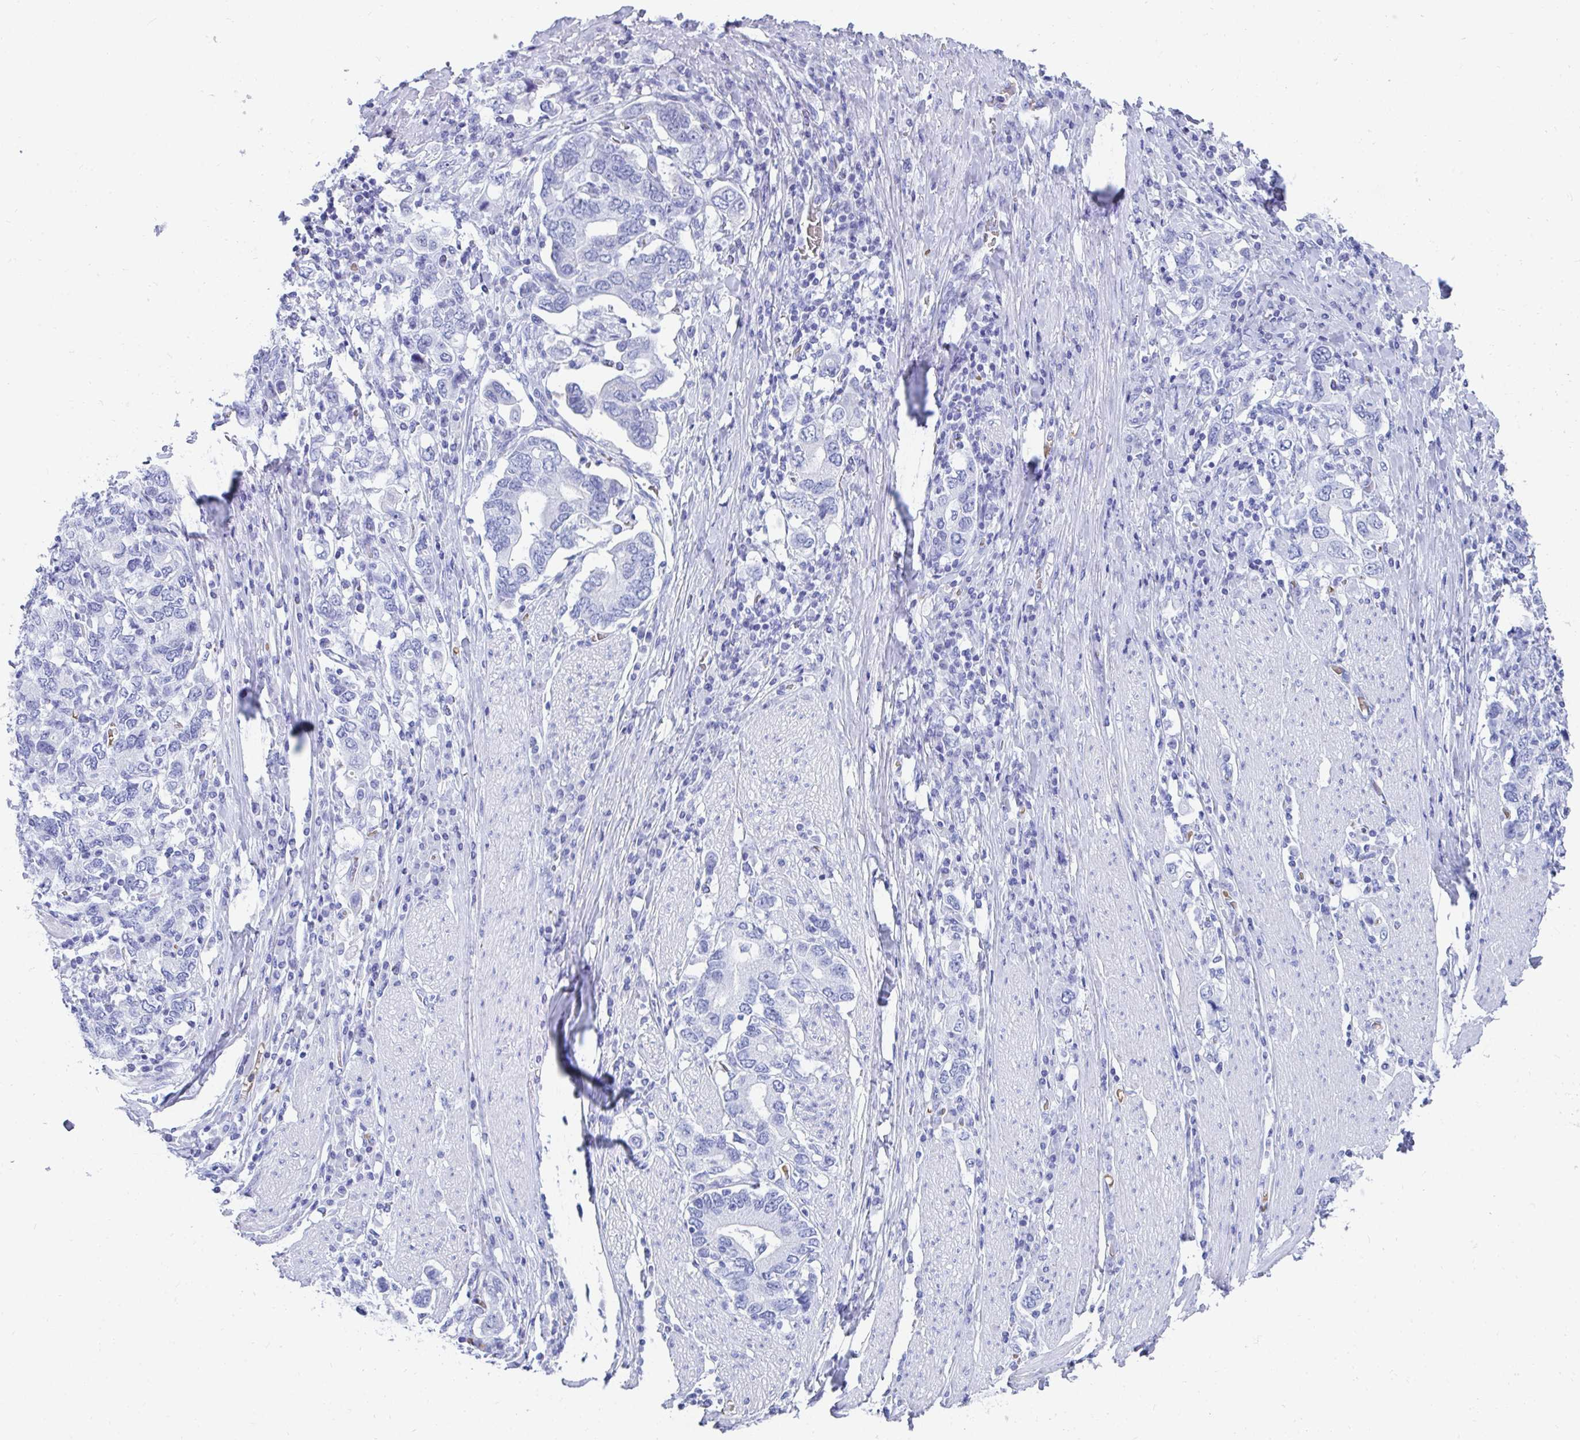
{"staining": {"intensity": "negative", "quantity": "none", "location": "none"}, "tissue": "stomach cancer", "cell_type": "Tumor cells", "image_type": "cancer", "snomed": [{"axis": "morphology", "description": "Adenocarcinoma, NOS"}, {"axis": "topography", "description": "Stomach, upper"}, {"axis": "topography", "description": "Stomach"}], "caption": "IHC photomicrograph of neoplastic tissue: human stomach cancer (adenocarcinoma) stained with DAB displays no significant protein staining in tumor cells.", "gene": "MROH2B", "patient": {"sex": "male", "age": 62}}